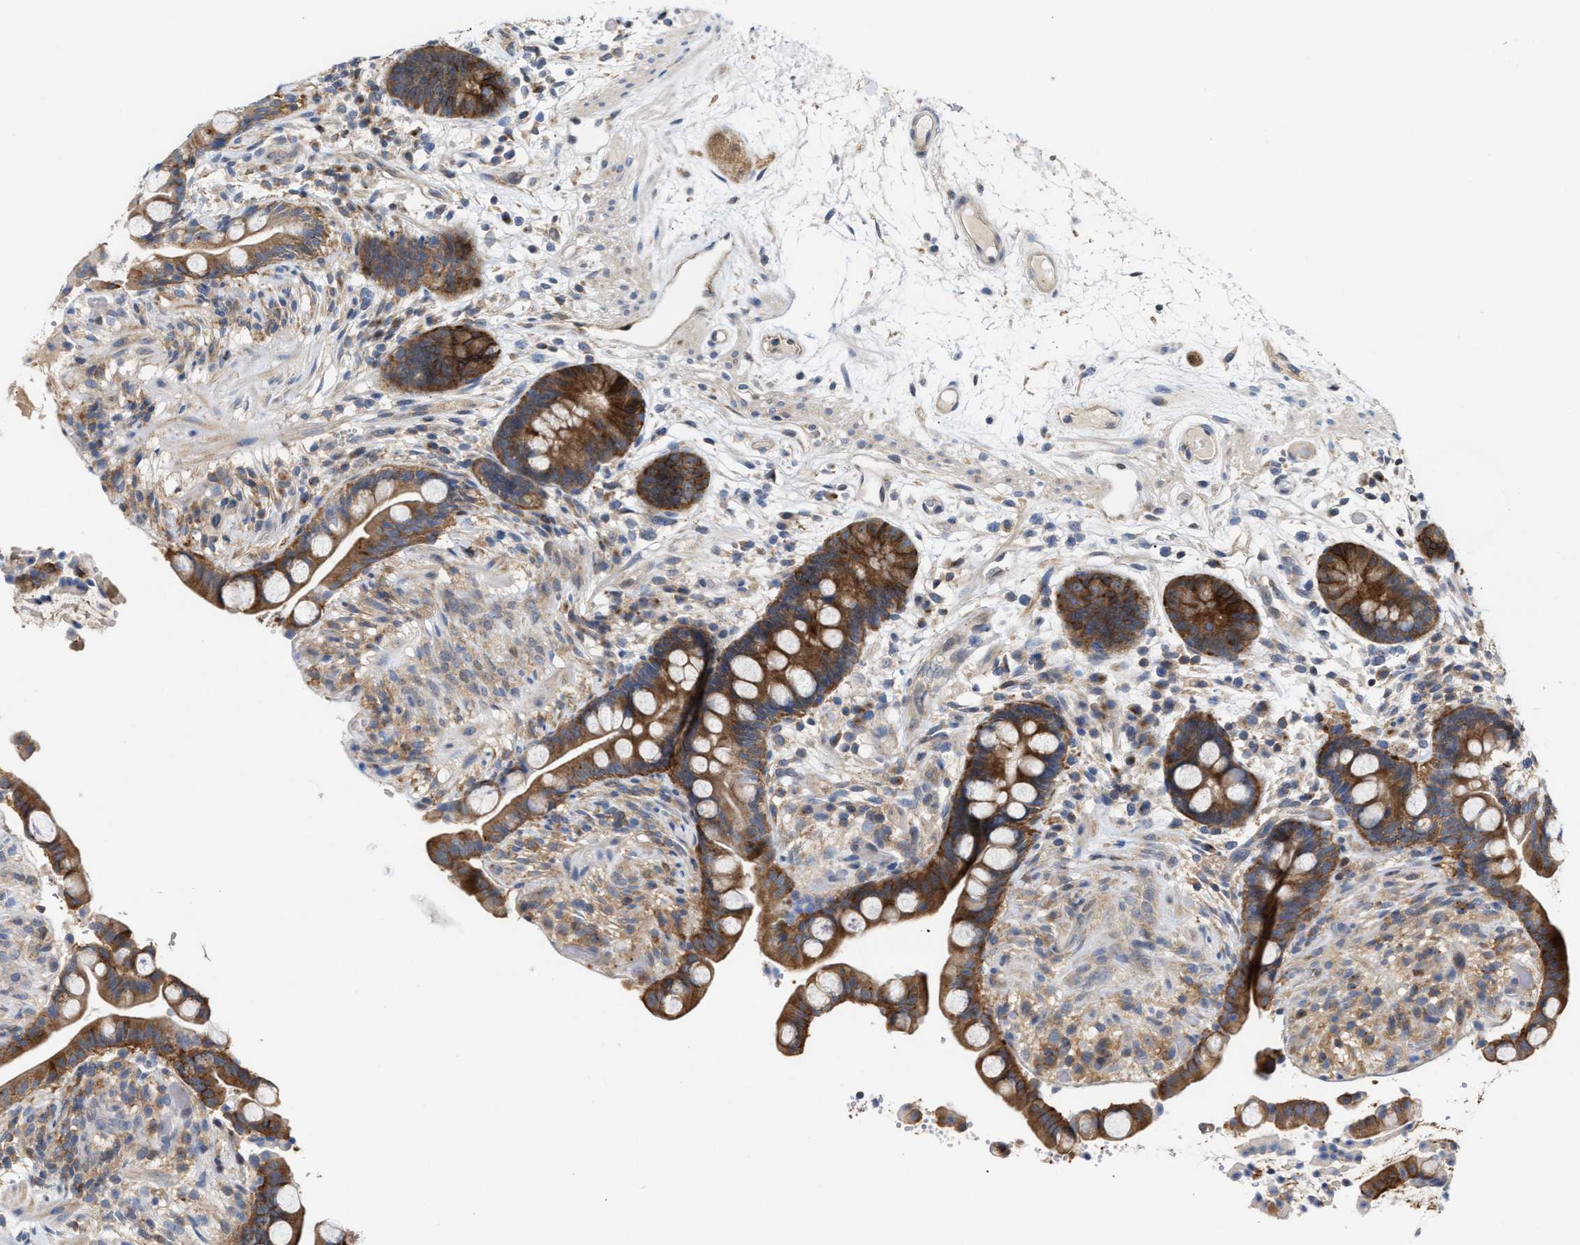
{"staining": {"intensity": "weak", "quantity": ">75%", "location": "cytoplasmic/membranous"}, "tissue": "colon", "cell_type": "Endothelial cells", "image_type": "normal", "snomed": [{"axis": "morphology", "description": "Normal tissue, NOS"}, {"axis": "topography", "description": "Colon"}], "caption": "Protein expression analysis of benign colon demonstrates weak cytoplasmic/membranous staining in approximately >75% of endothelial cells.", "gene": "BBLN", "patient": {"sex": "male", "age": 73}}